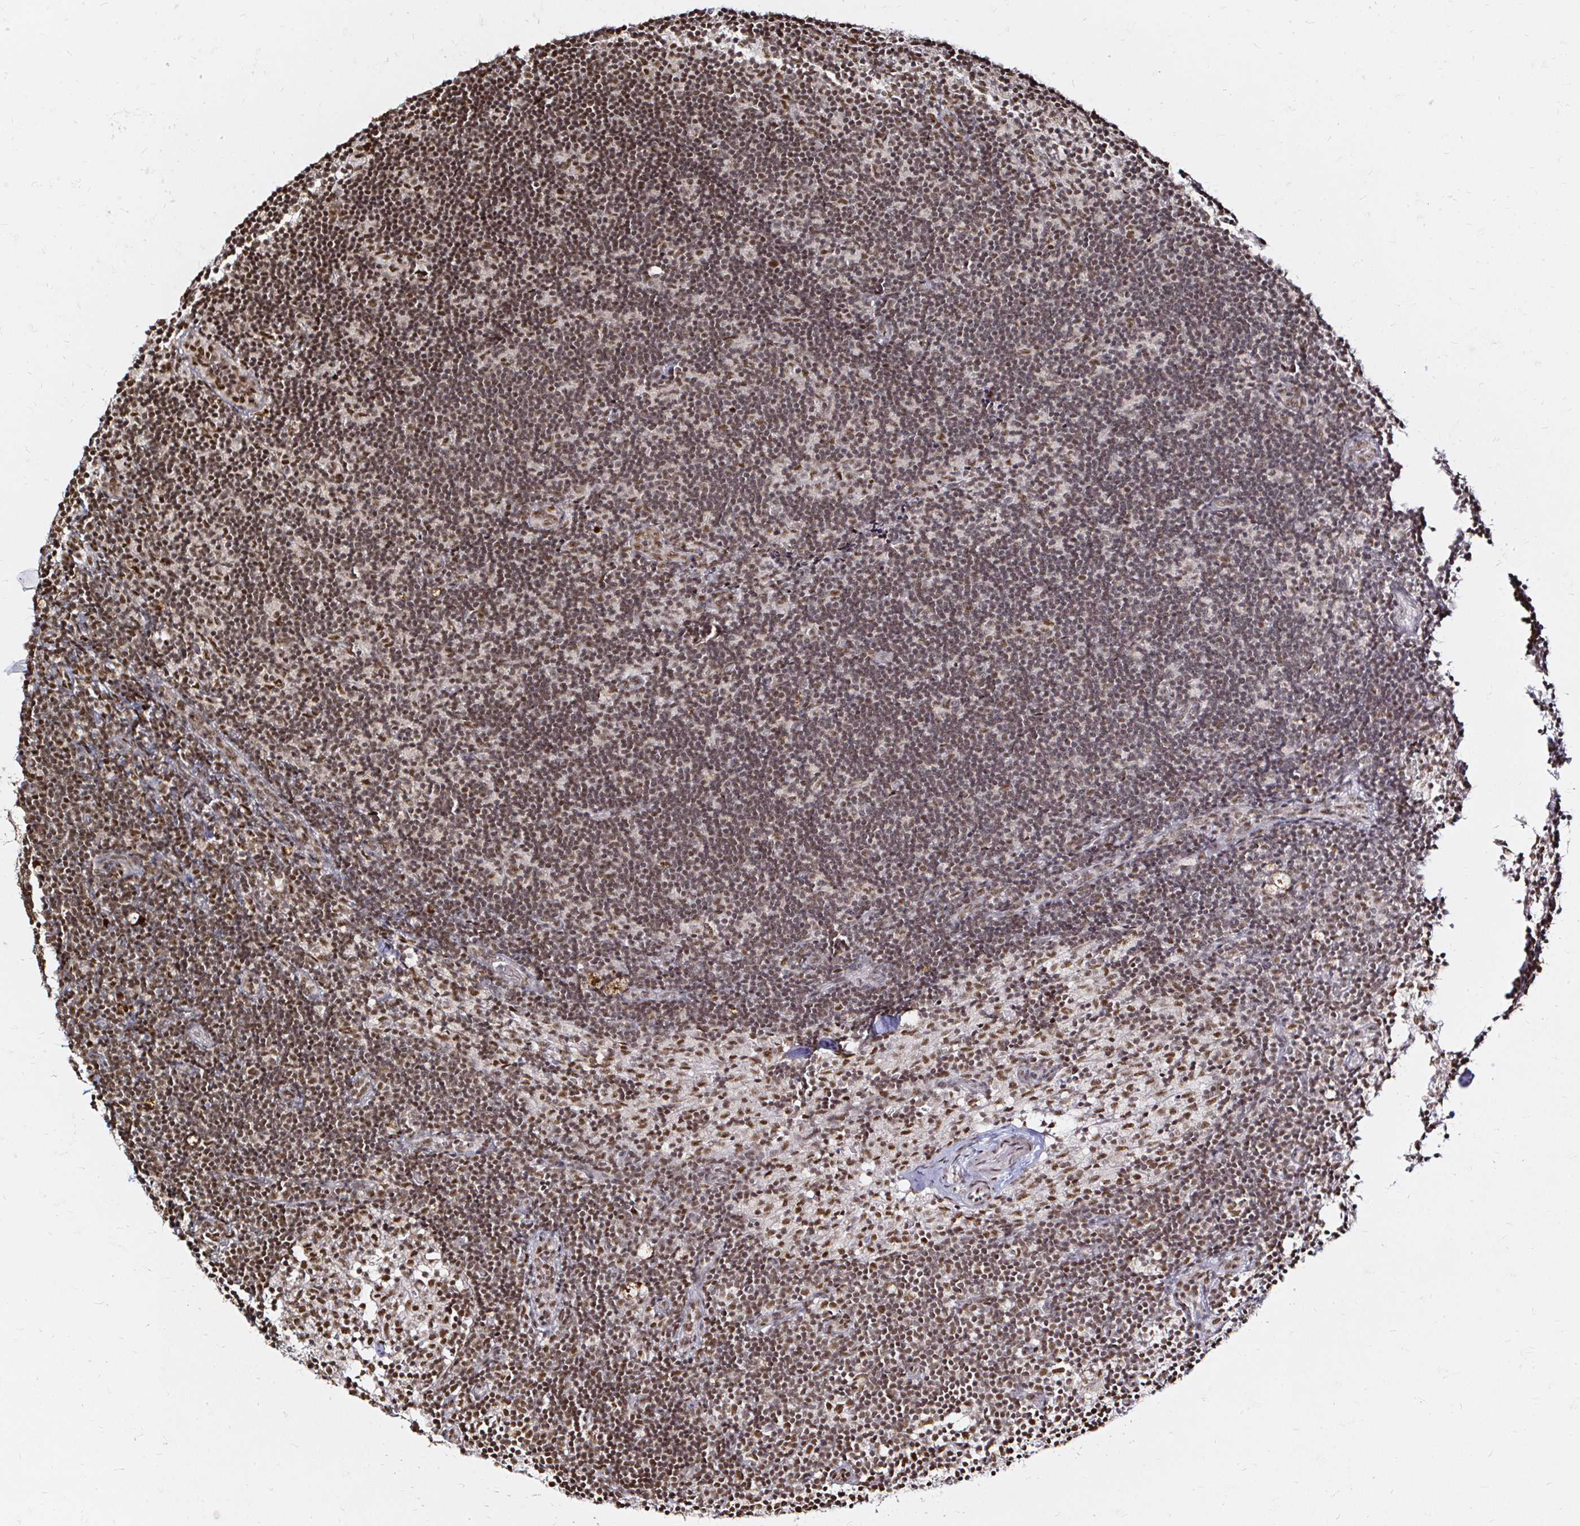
{"staining": {"intensity": "moderate", "quantity": ">75%", "location": "nuclear"}, "tissue": "lymph node", "cell_type": "Non-germinal center cells", "image_type": "normal", "snomed": [{"axis": "morphology", "description": "Normal tissue, NOS"}, {"axis": "topography", "description": "Lymph node"}], "caption": "Lymph node stained with DAB immunohistochemistry reveals medium levels of moderate nuclear expression in approximately >75% of non-germinal center cells.", "gene": "SNRPC", "patient": {"sex": "female", "age": 31}}